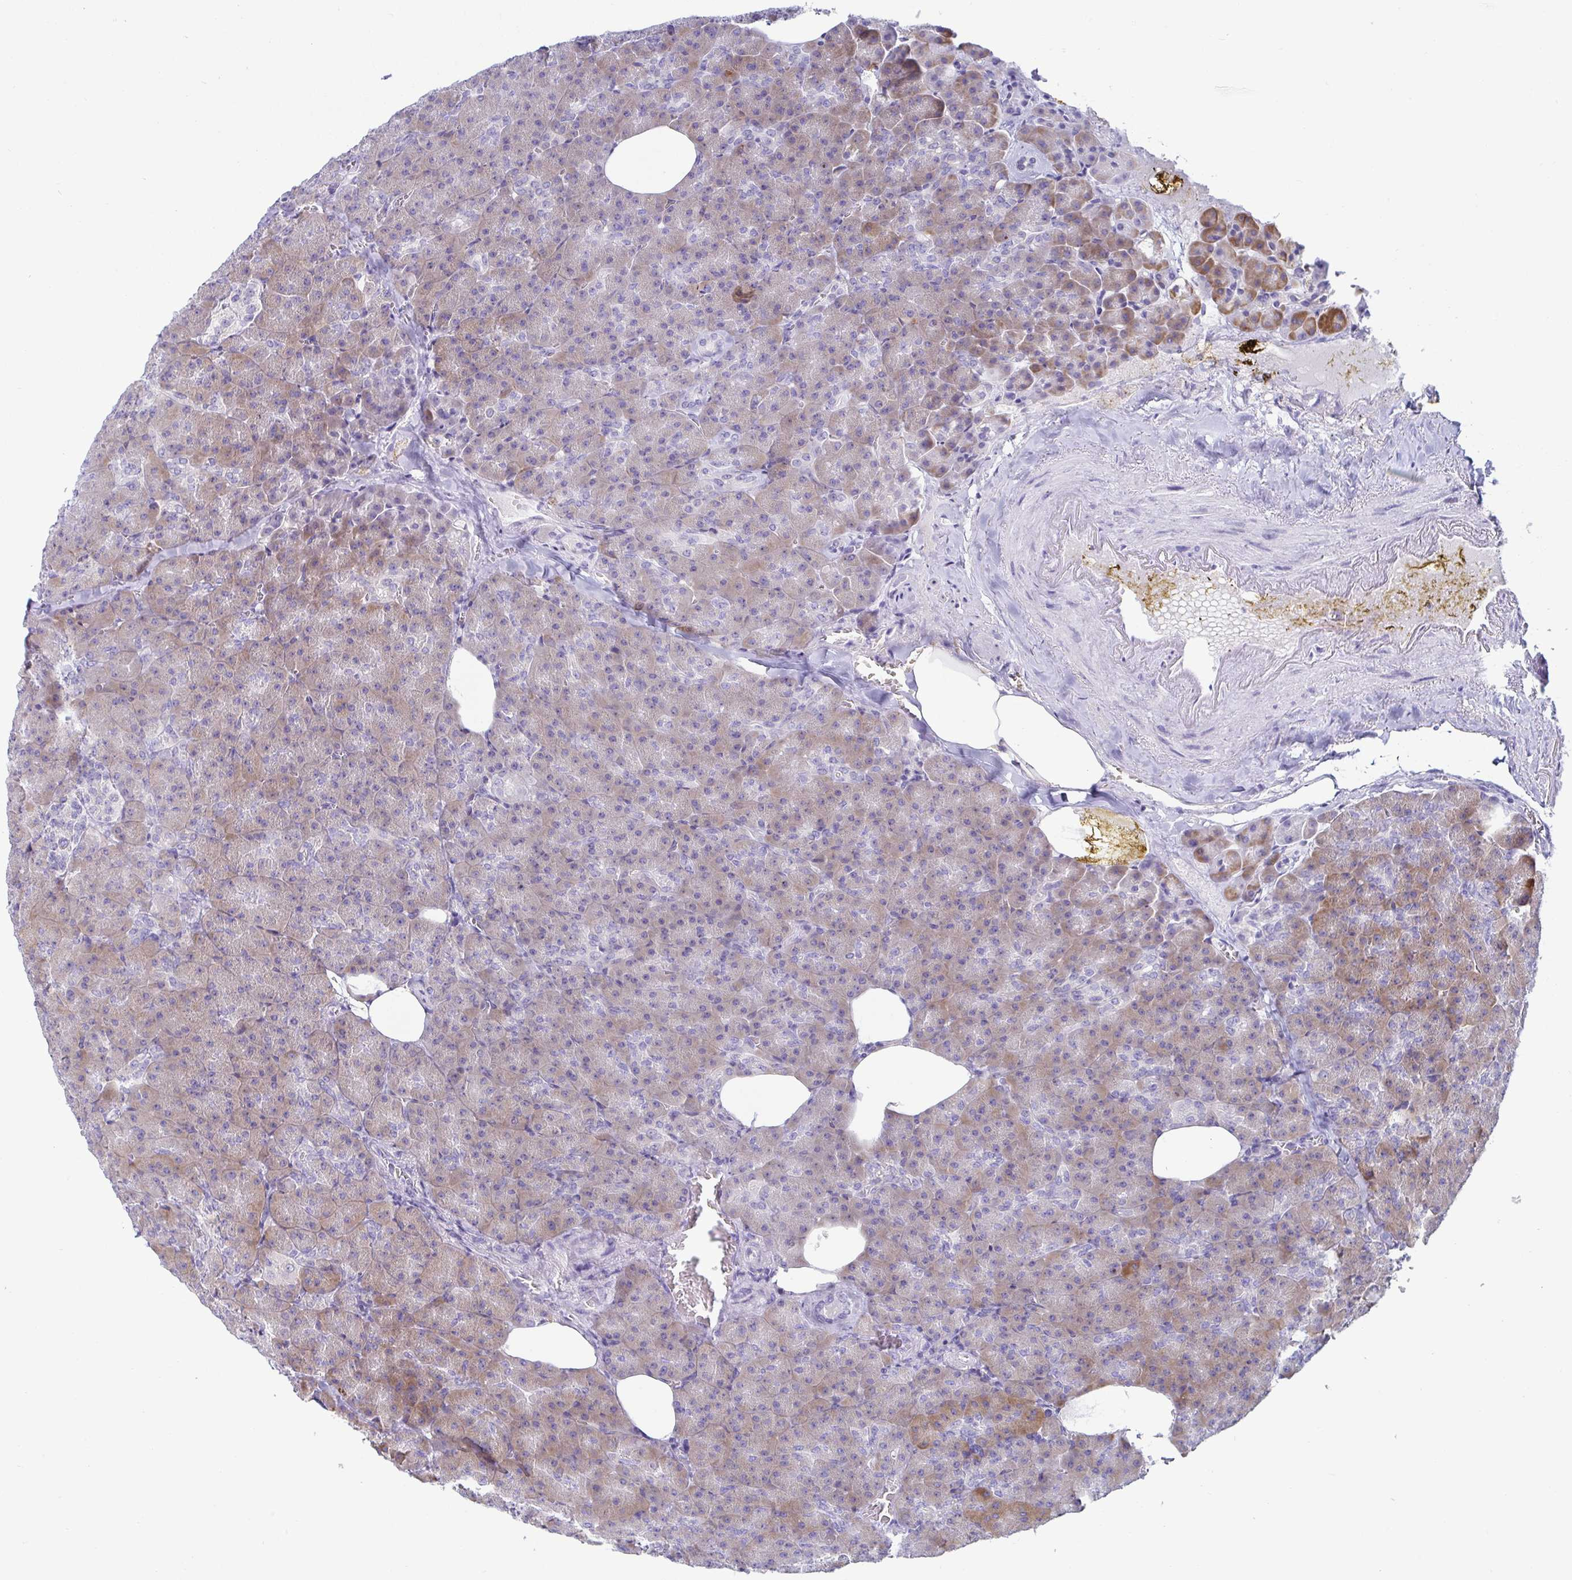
{"staining": {"intensity": "weak", "quantity": "25%-75%", "location": "cytoplasmic/membranous"}, "tissue": "pancreas", "cell_type": "Exocrine glandular cells", "image_type": "normal", "snomed": [{"axis": "morphology", "description": "Normal tissue, NOS"}, {"axis": "topography", "description": "Pancreas"}], "caption": "Immunohistochemistry (IHC) micrograph of normal pancreas: pancreas stained using immunohistochemistry (IHC) reveals low levels of weak protein expression localized specifically in the cytoplasmic/membranous of exocrine glandular cells, appearing as a cytoplasmic/membranous brown color.", "gene": "TFPI2", "patient": {"sex": "female", "age": 74}}